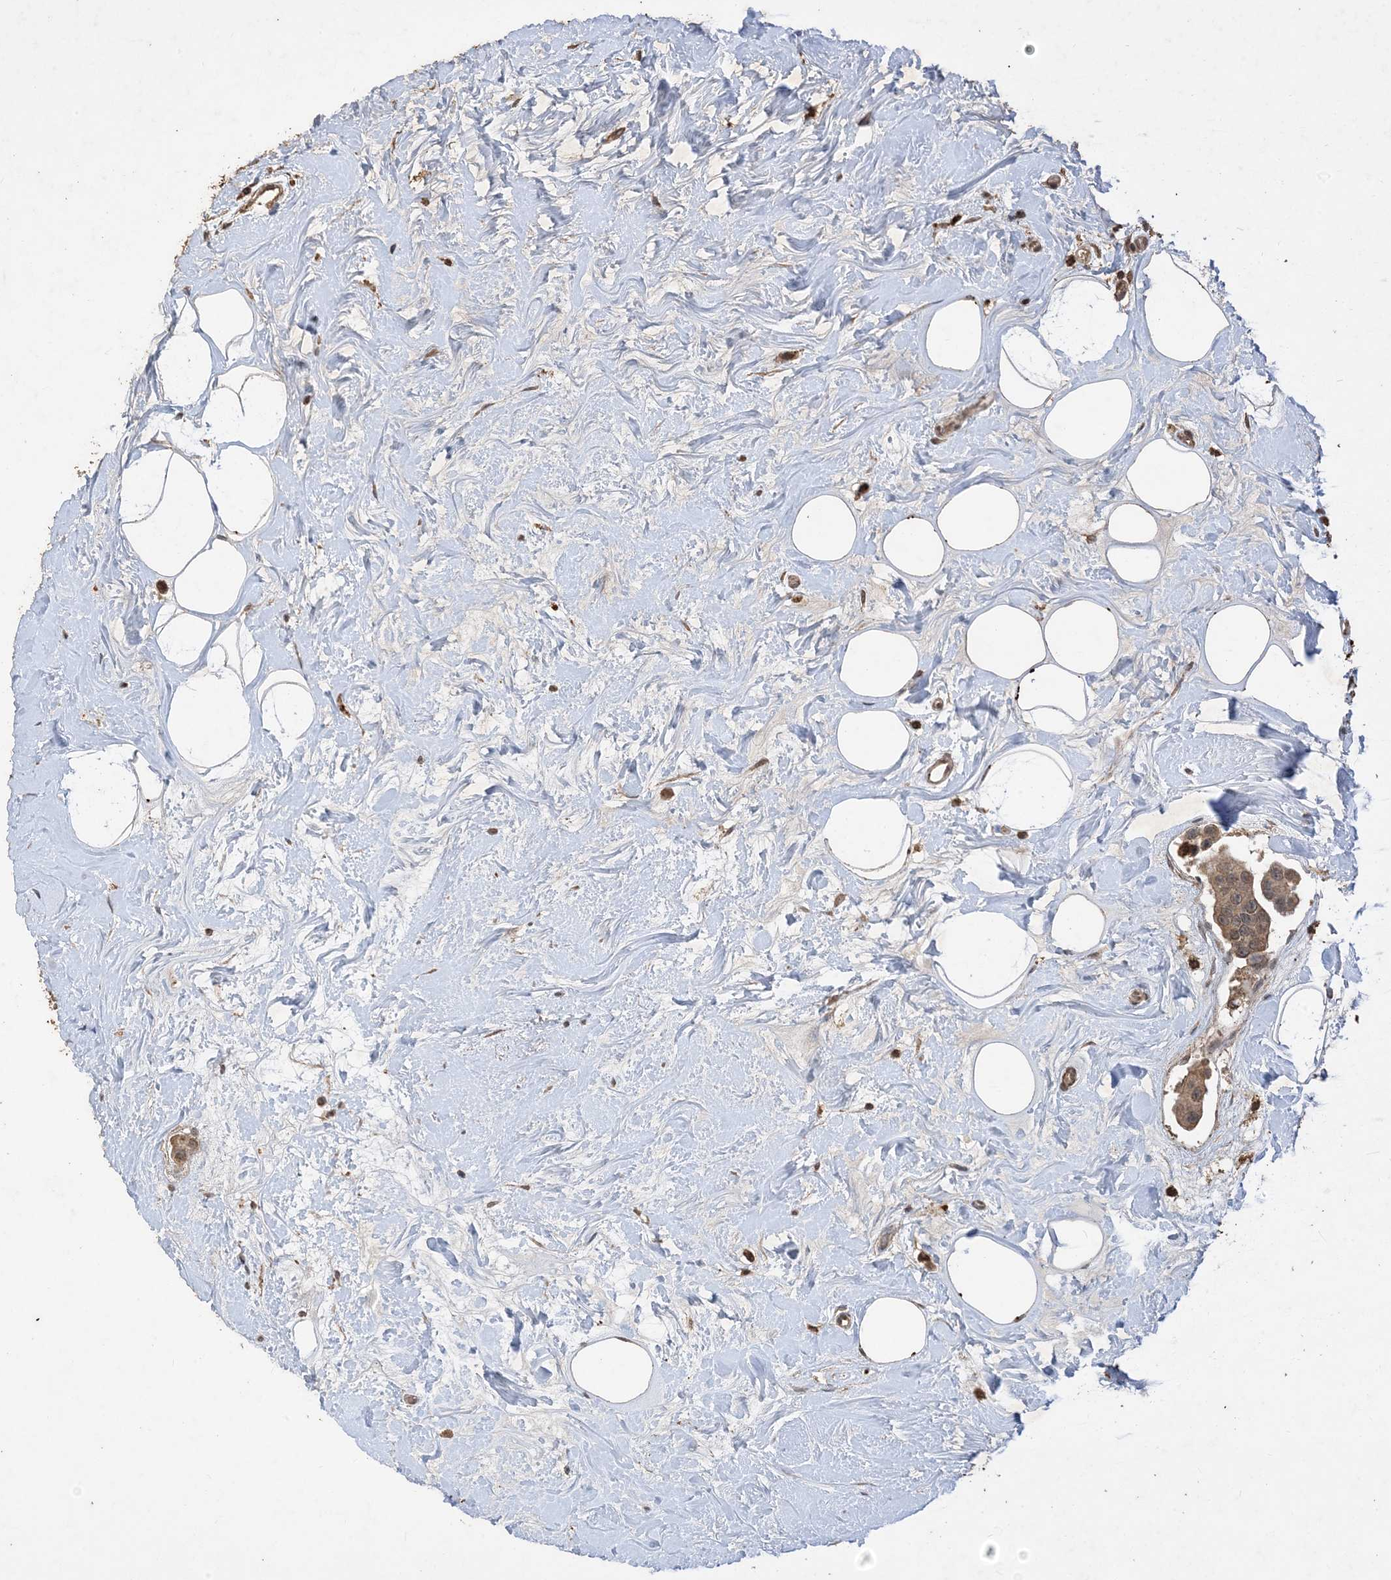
{"staining": {"intensity": "moderate", "quantity": ">75%", "location": "cytoplasmic/membranous"}, "tissue": "breast cancer", "cell_type": "Tumor cells", "image_type": "cancer", "snomed": [{"axis": "morphology", "description": "Normal tissue, NOS"}, {"axis": "morphology", "description": "Duct carcinoma"}, {"axis": "topography", "description": "Breast"}], "caption": "Intraductal carcinoma (breast) stained with immunohistochemistry (IHC) exhibits moderate cytoplasmic/membranous positivity in approximately >75% of tumor cells.", "gene": "HPS4", "patient": {"sex": "female", "age": 39}}